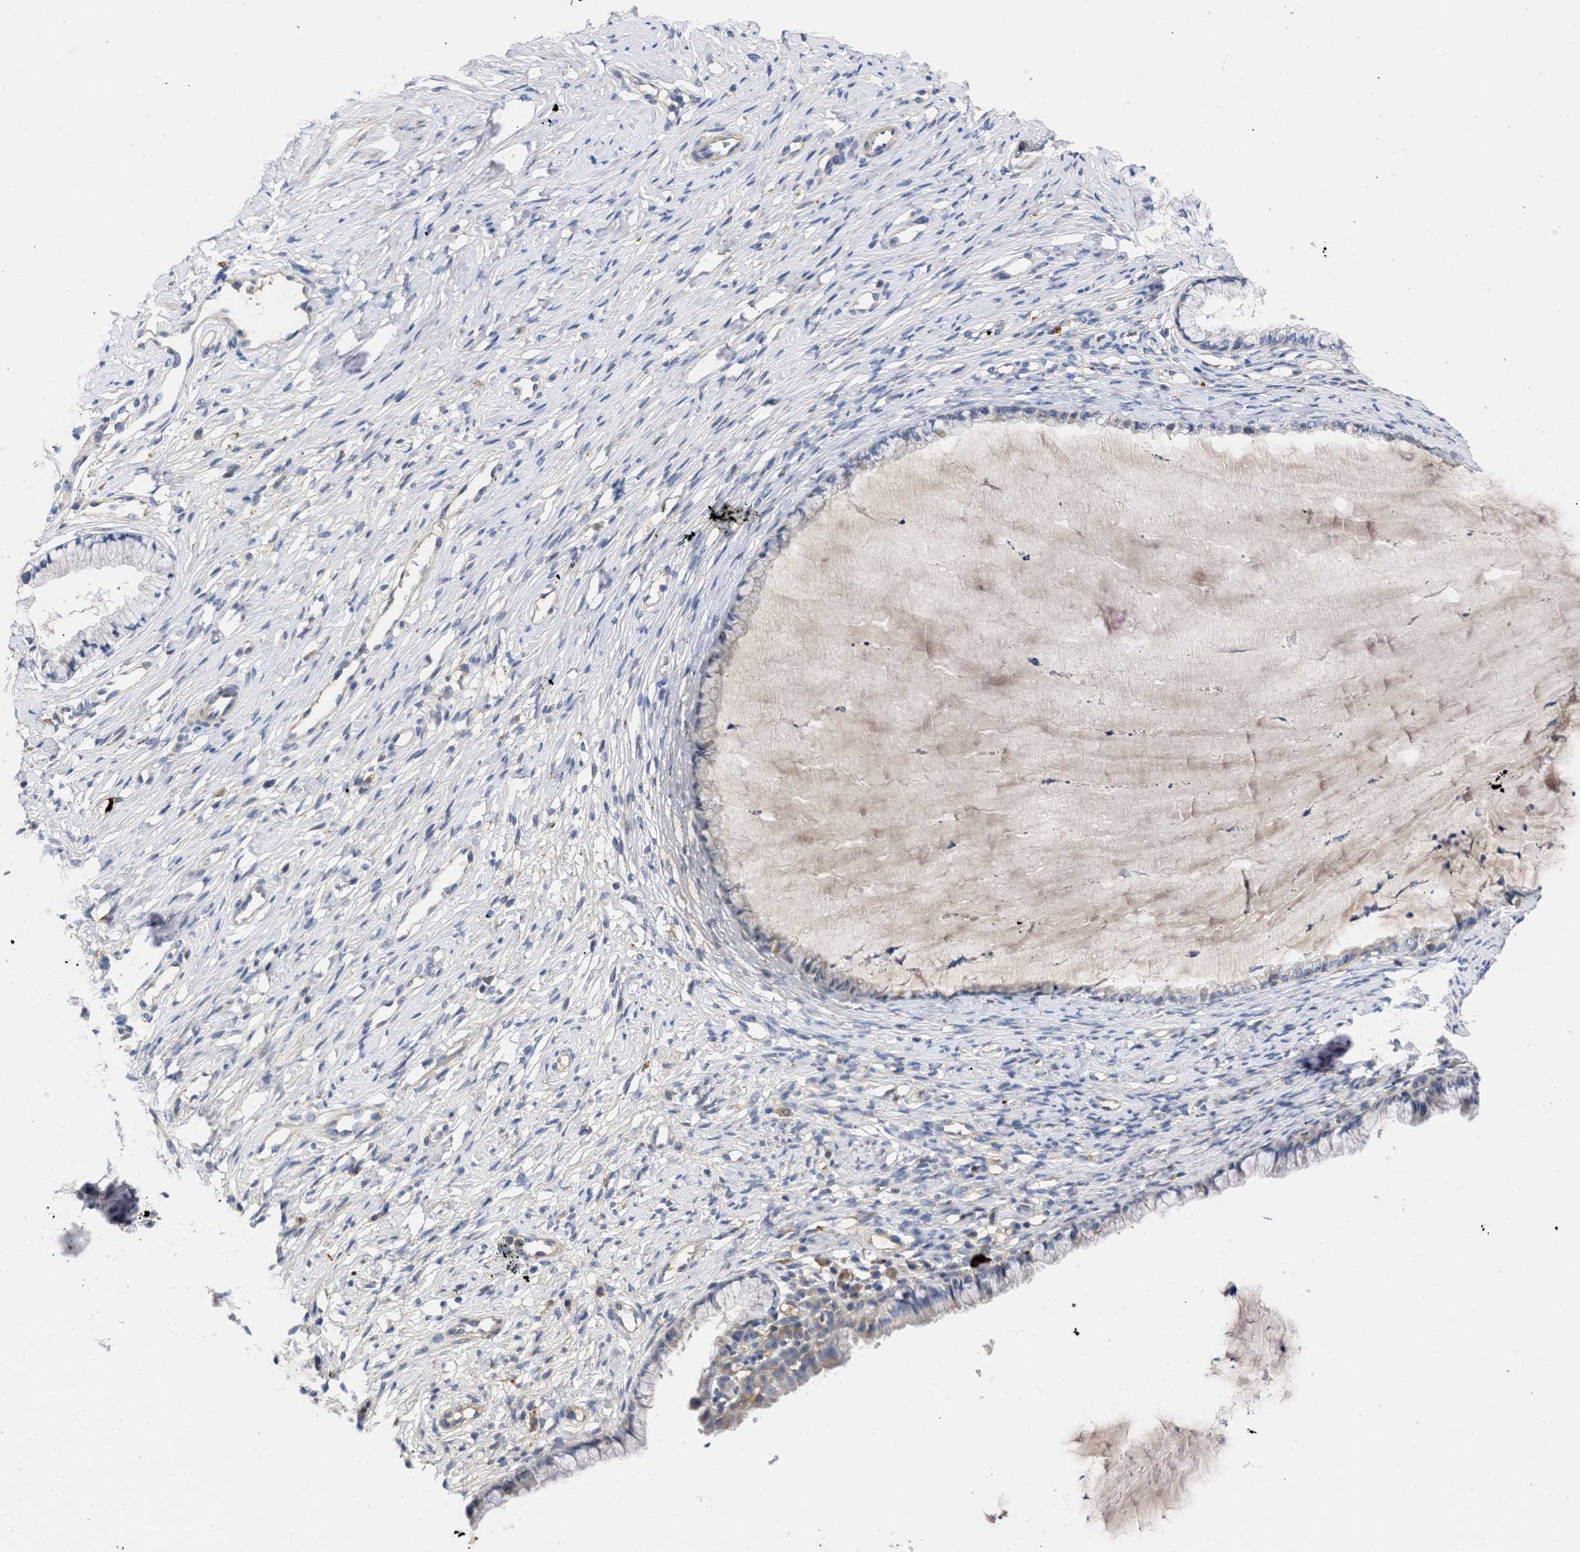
{"staining": {"intensity": "negative", "quantity": "none", "location": "none"}, "tissue": "cervix", "cell_type": "Glandular cells", "image_type": "normal", "snomed": [{"axis": "morphology", "description": "Normal tissue, NOS"}, {"axis": "topography", "description": "Cervix"}], "caption": "DAB (3,3'-diaminobenzidine) immunohistochemical staining of unremarkable cervix shows no significant positivity in glandular cells.", "gene": "ARHGEF4", "patient": {"sex": "female", "age": 77}}